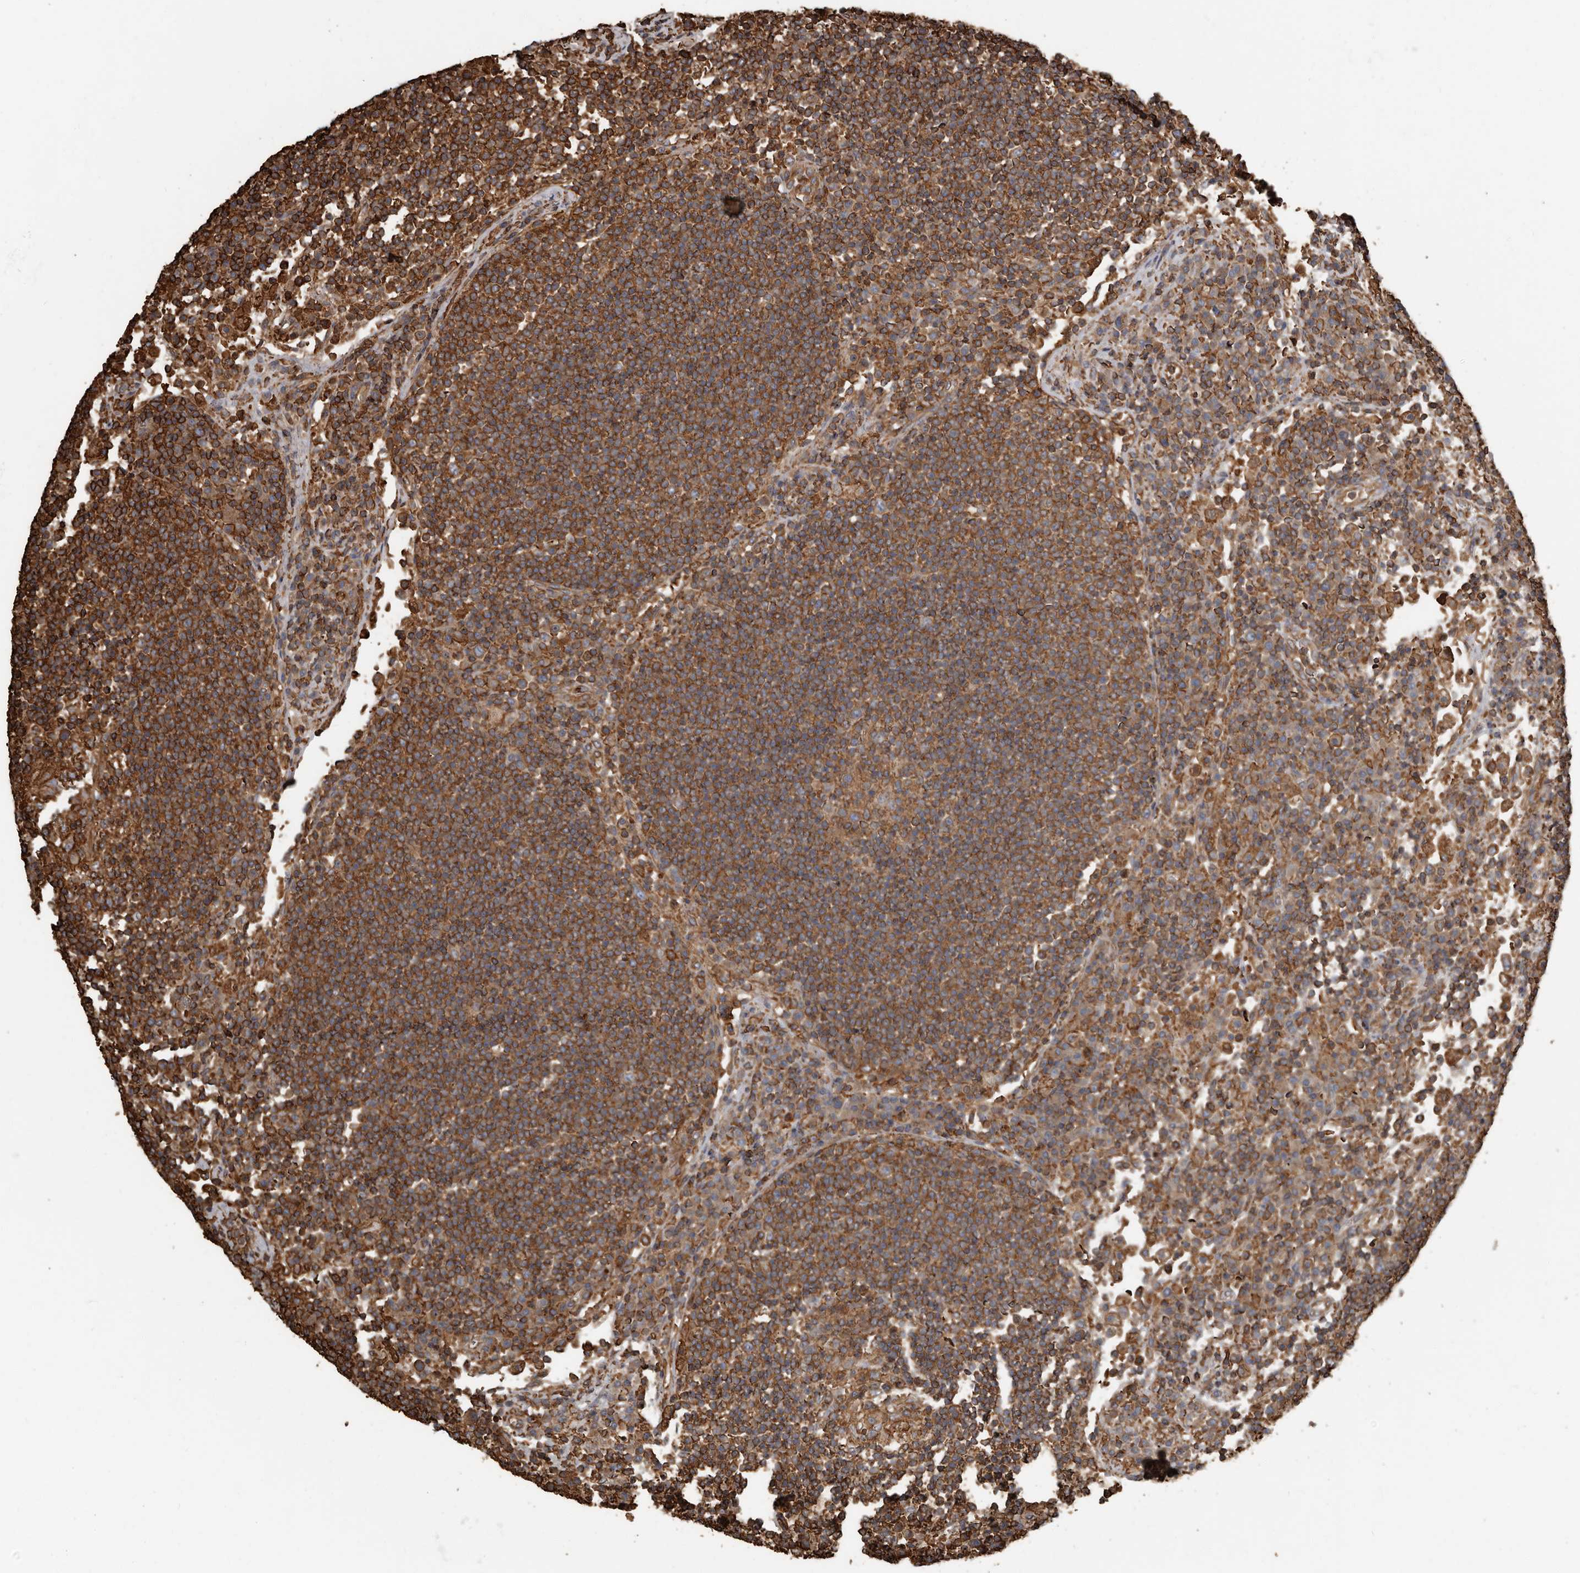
{"staining": {"intensity": "strong", "quantity": ">75%", "location": "cytoplasmic/membranous"}, "tissue": "lymph node", "cell_type": "Germinal center cells", "image_type": "normal", "snomed": [{"axis": "morphology", "description": "Normal tissue, NOS"}, {"axis": "topography", "description": "Lymph node"}], "caption": "Protein staining displays strong cytoplasmic/membranous positivity in about >75% of germinal center cells in benign lymph node. (IHC, brightfield microscopy, high magnification).", "gene": "DENND6B", "patient": {"sex": "female", "age": 53}}